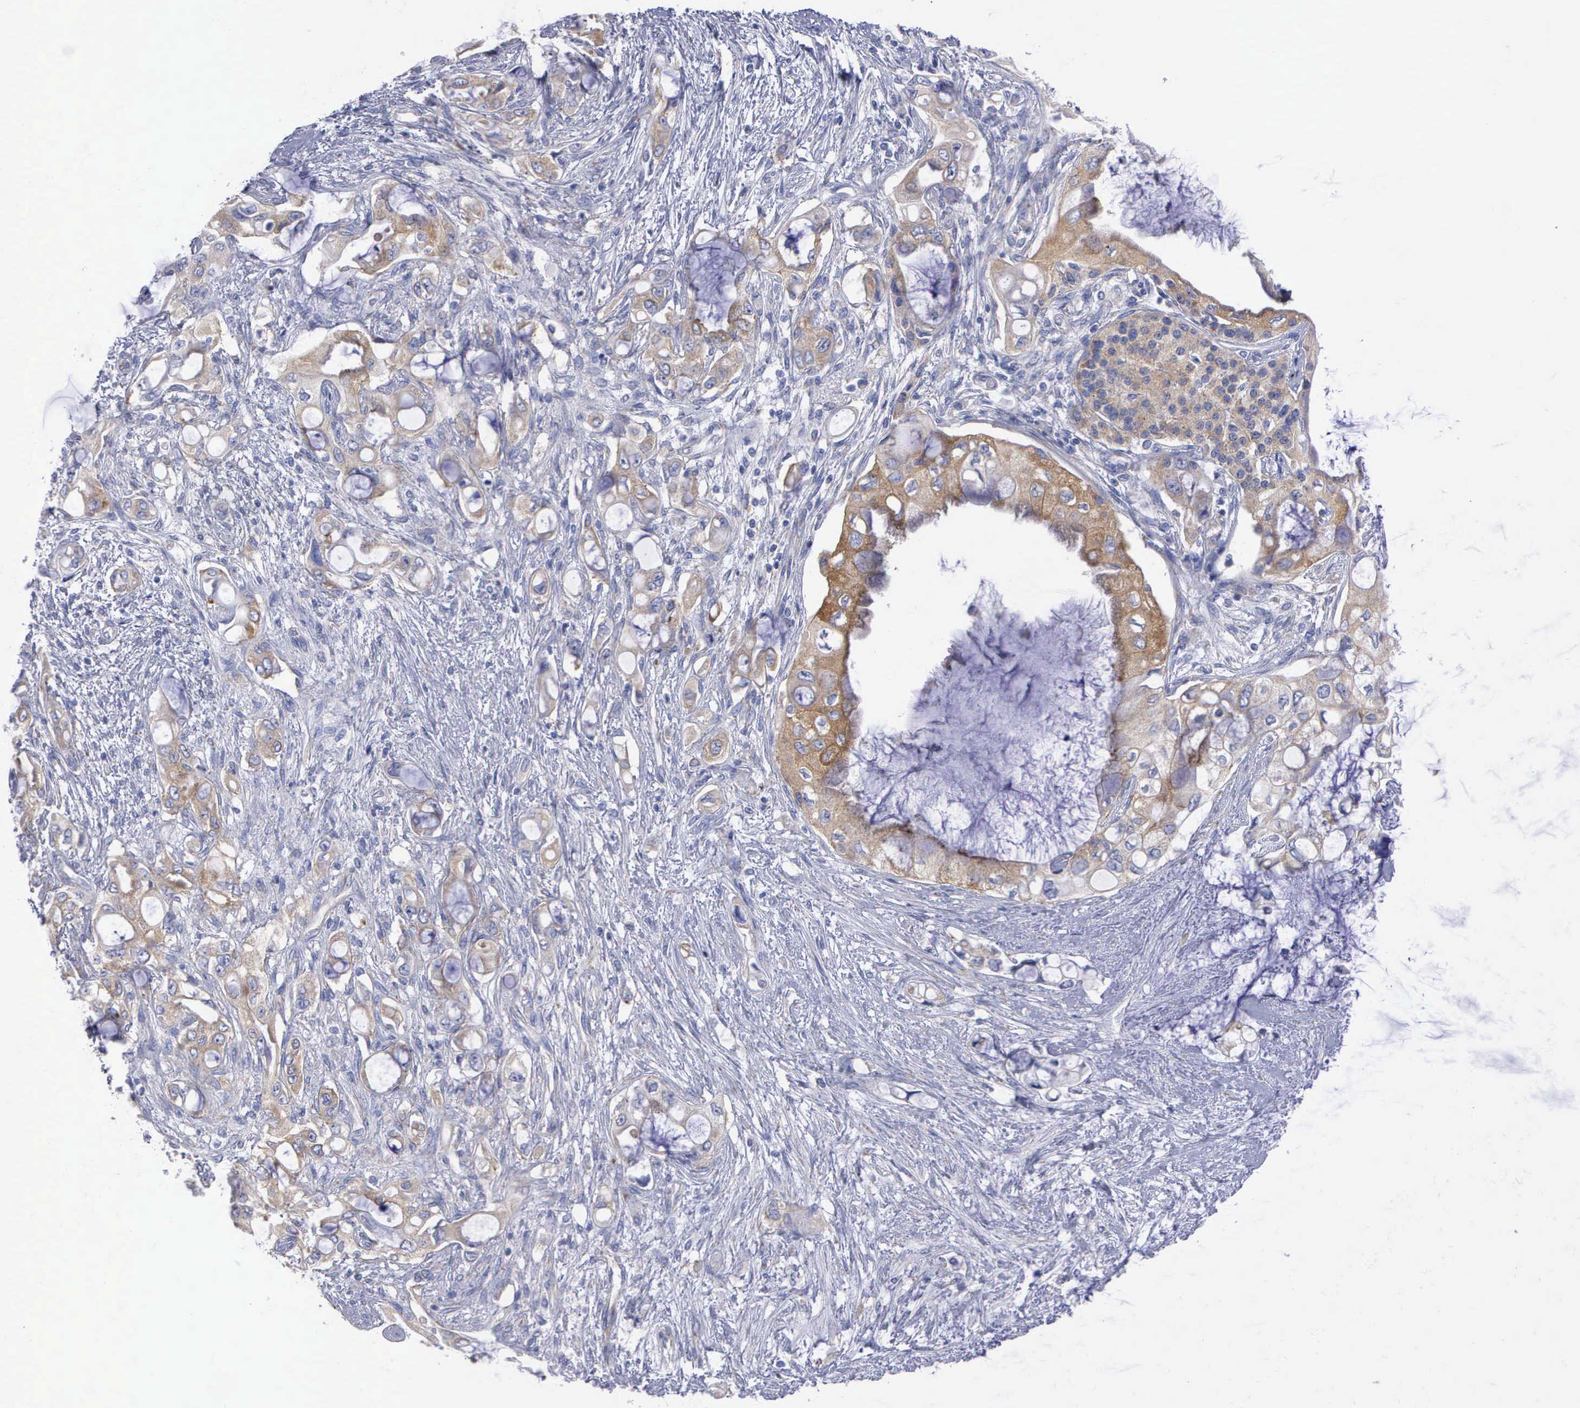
{"staining": {"intensity": "moderate", "quantity": "25%-75%", "location": "cytoplasmic/membranous"}, "tissue": "pancreatic cancer", "cell_type": "Tumor cells", "image_type": "cancer", "snomed": [{"axis": "morphology", "description": "Adenocarcinoma, NOS"}, {"axis": "topography", "description": "Pancreas"}], "caption": "A brown stain labels moderate cytoplasmic/membranous expression of a protein in human pancreatic cancer tumor cells. (DAB IHC with brightfield microscopy, high magnification).", "gene": "APOOL", "patient": {"sex": "female", "age": 70}}